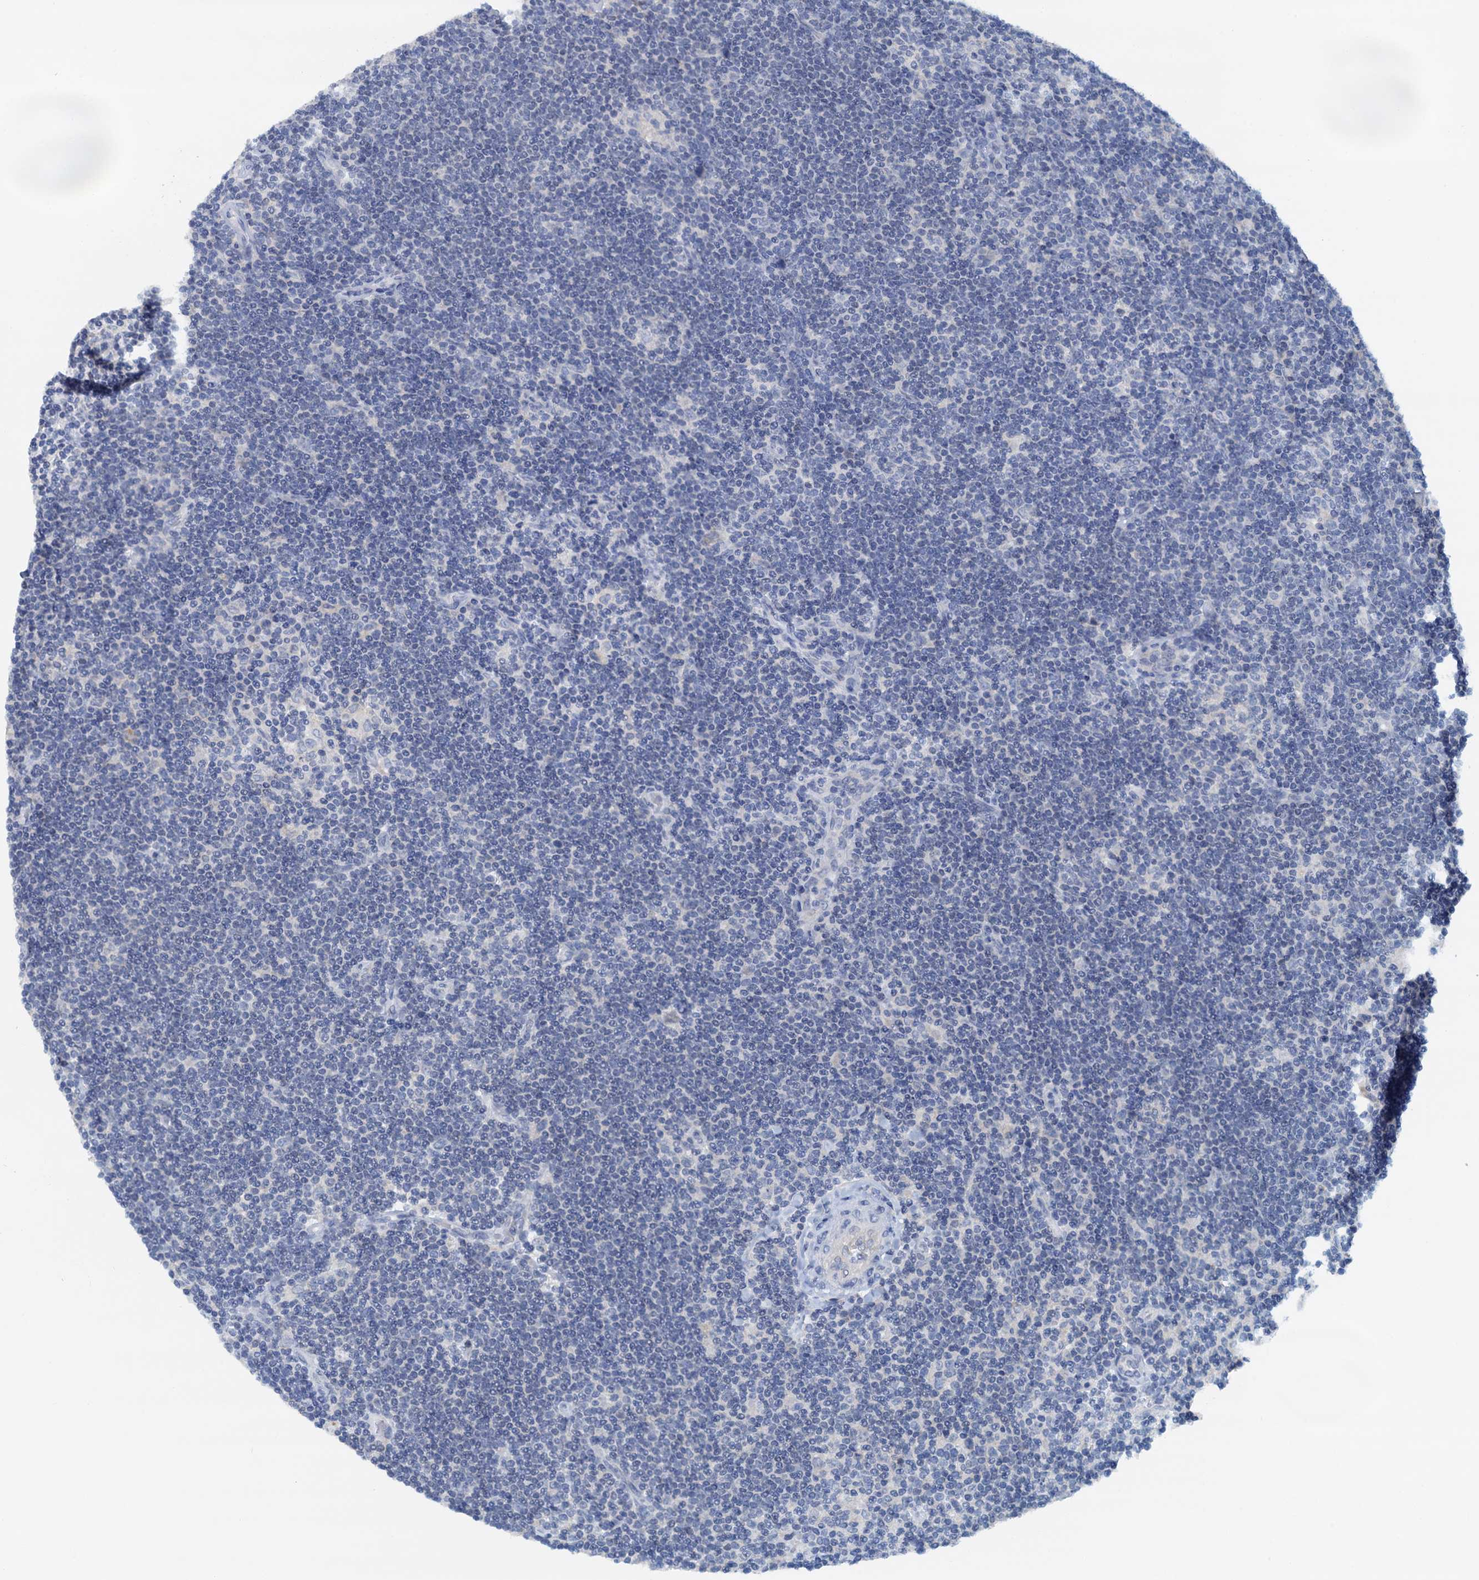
{"staining": {"intensity": "negative", "quantity": "none", "location": "none"}, "tissue": "lymphoma", "cell_type": "Tumor cells", "image_type": "cancer", "snomed": [{"axis": "morphology", "description": "Hodgkin's disease, NOS"}, {"axis": "topography", "description": "Lymph node"}], "caption": "Tumor cells are negative for protein expression in human lymphoma. Nuclei are stained in blue.", "gene": "DTD1", "patient": {"sex": "female", "age": 57}}